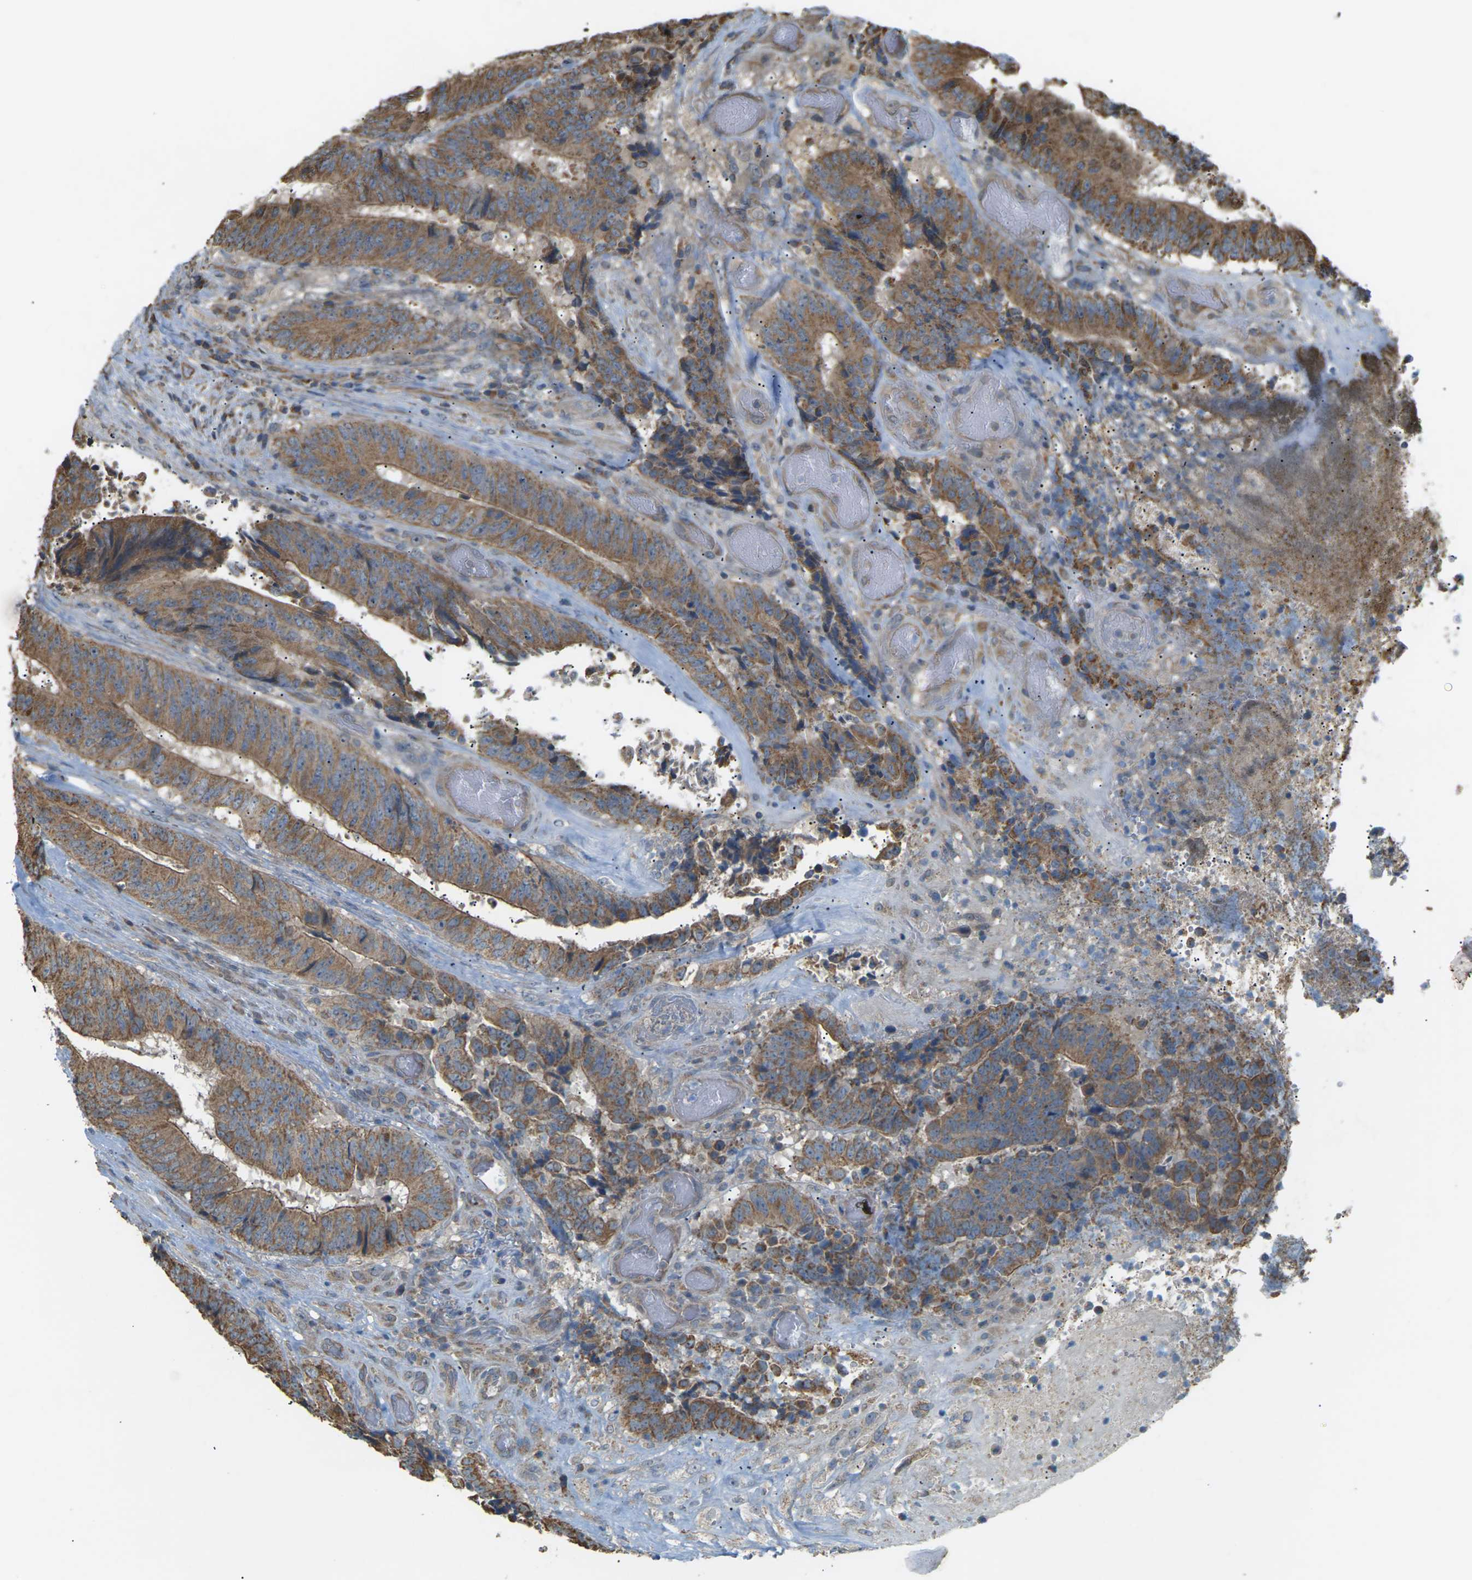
{"staining": {"intensity": "moderate", "quantity": ">75%", "location": "cytoplasmic/membranous"}, "tissue": "colorectal cancer", "cell_type": "Tumor cells", "image_type": "cancer", "snomed": [{"axis": "morphology", "description": "Adenocarcinoma, NOS"}, {"axis": "topography", "description": "Rectum"}], "caption": "IHC histopathology image of human colorectal cancer stained for a protein (brown), which exhibits medium levels of moderate cytoplasmic/membranous staining in approximately >75% of tumor cells.", "gene": "KSR1", "patient": {"sex": "male", "age": 72}}